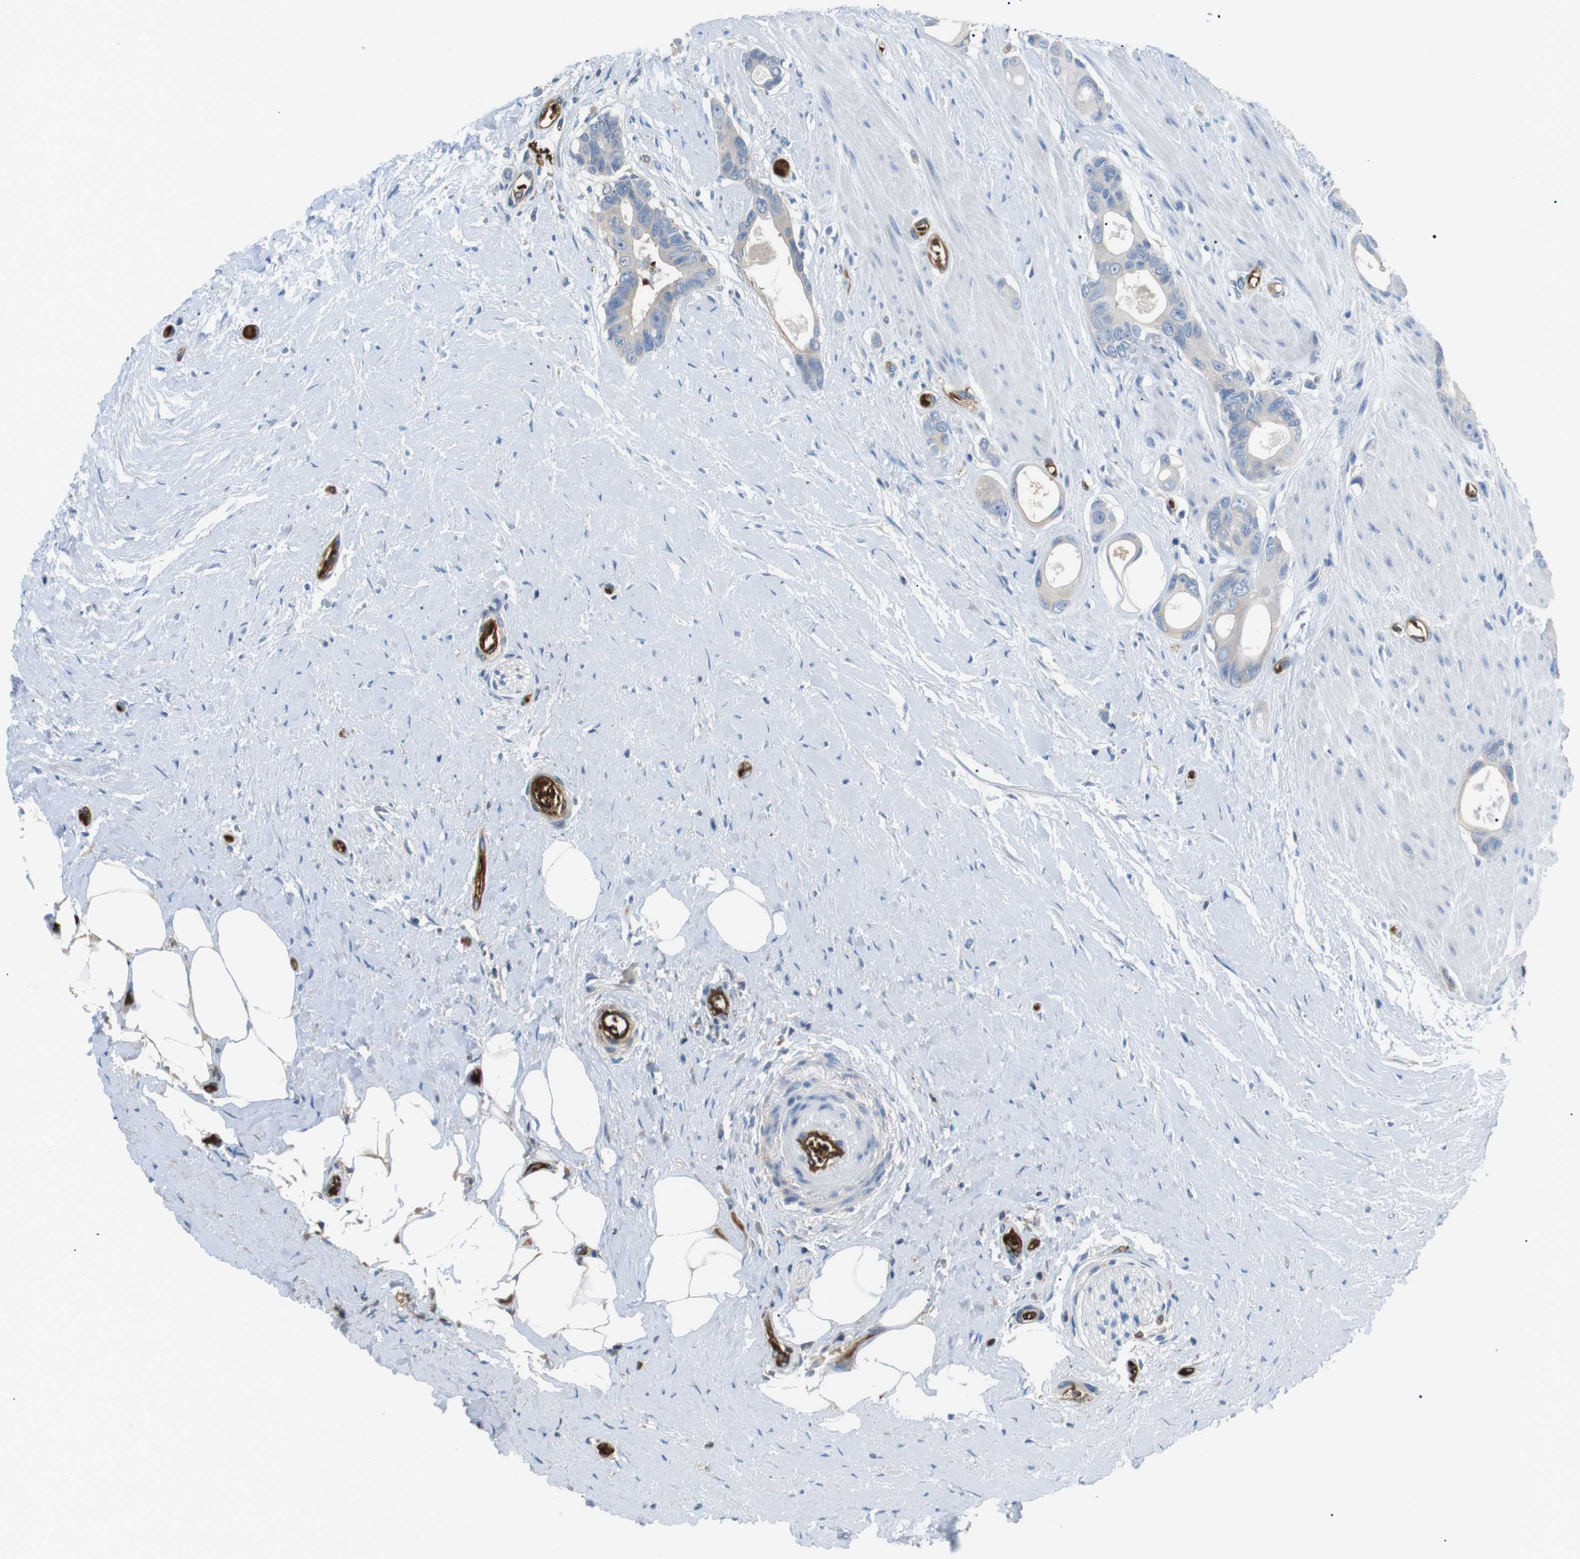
{"staining": {"intensity": "negative", "quantity": "none", "location": "none"}, "tissue": "colorectal cancer", "cell_type": "Tumor cells", "image_type": "cancer", "snomed": [{"axis": "morphology", "description": "Adenocarcinoma, NOS"}, {"axis": "topography", "description": "Rectum"}], "caption": "The image demonstrates no staining of tumor cells in colorectal adenocarcinoma. (Brightfield microscopy of DAB (3,3'-diaminobenzidine) immunohistochemistry (IHC) at high magnification).", "gene": "ADCY10", "patient": {"sex": "male", "age": 51}}